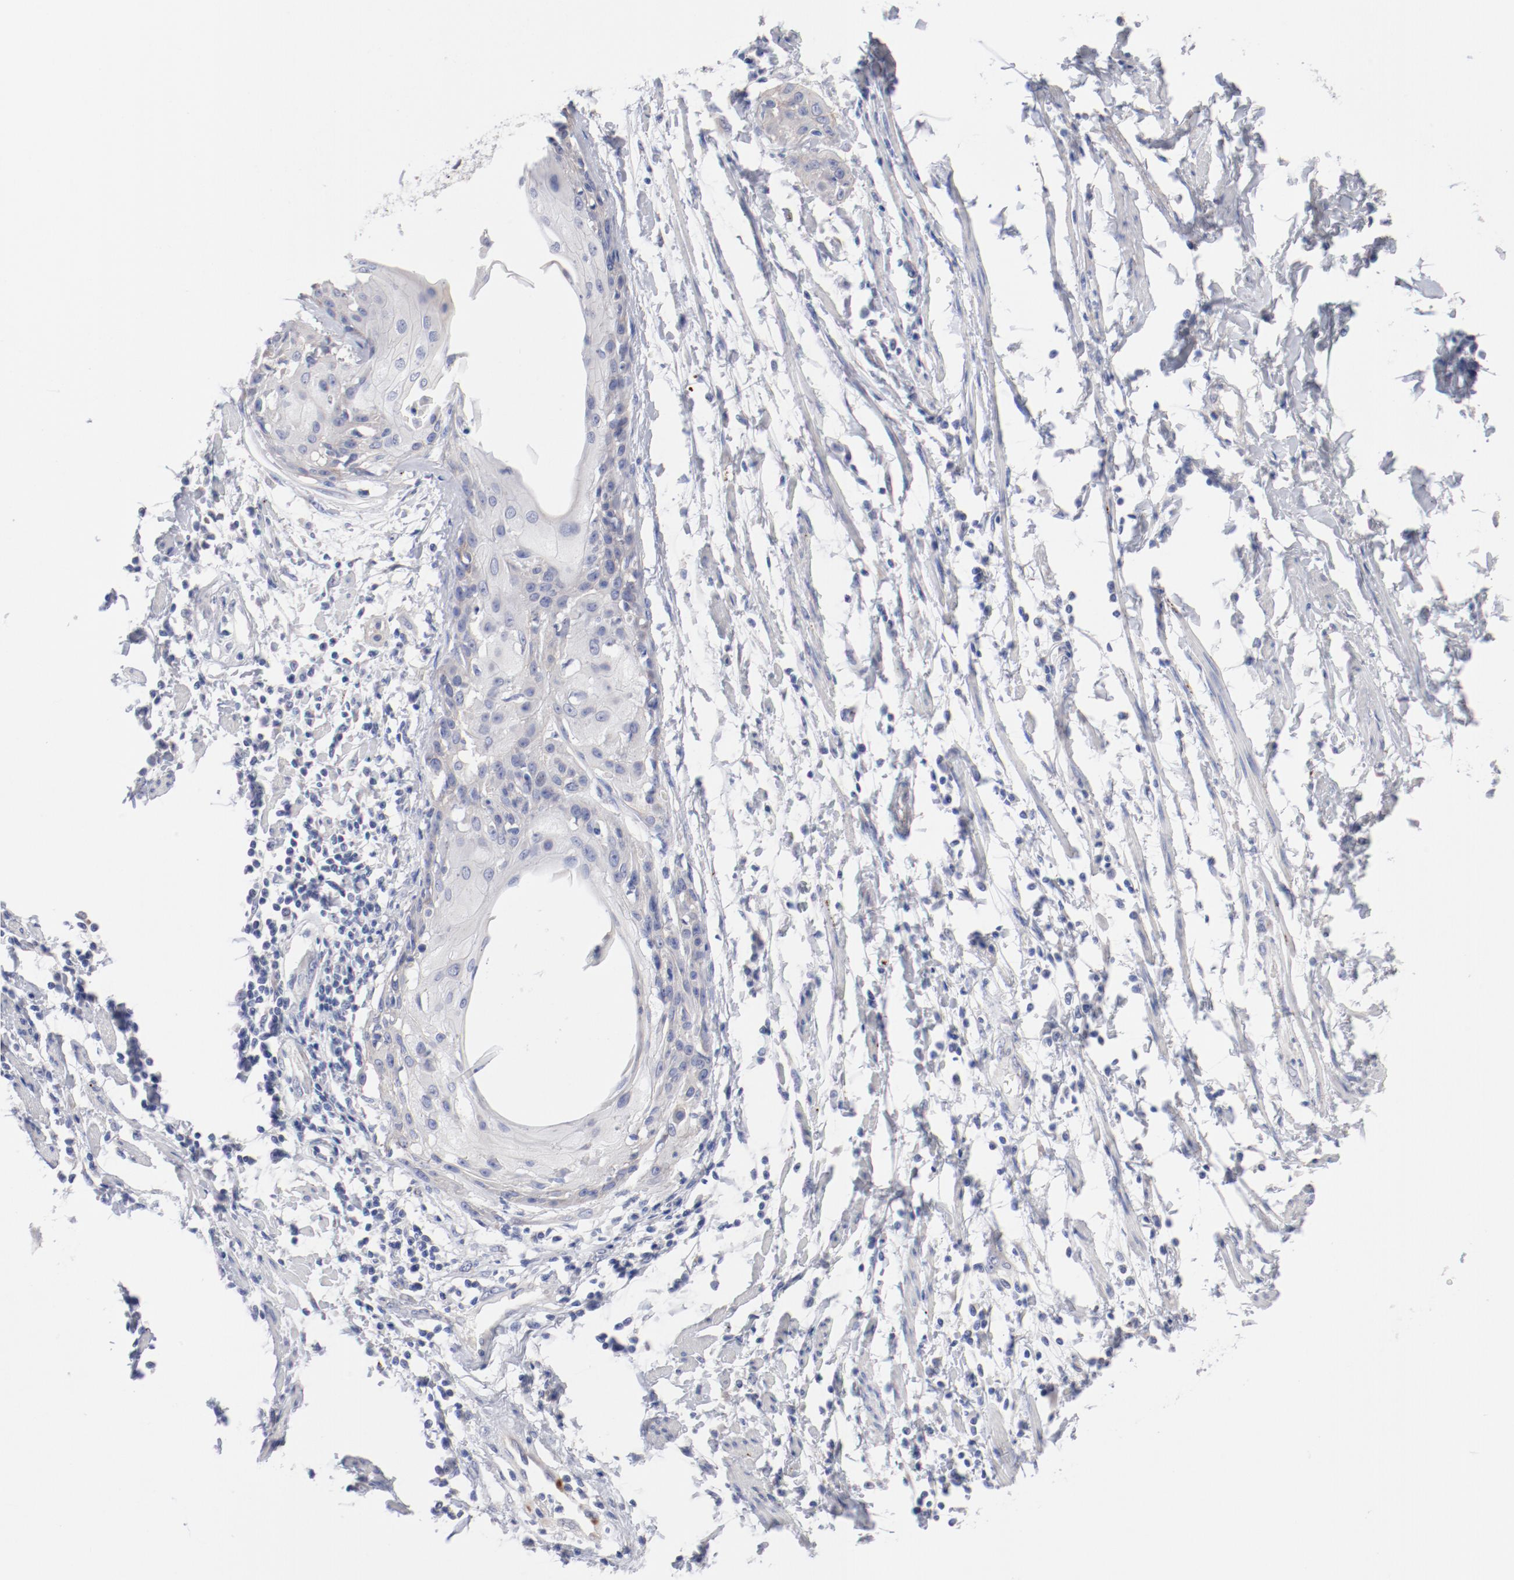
{"staining": {"intensity": "negative", "quantity": "none", "location": "none"}, "tissue": "cervical cancer", "cell_type": "Tumor cells", "image_type": "cancer", "snomed": [{"axis": "morphology", "description": "Squamous cell carcinoma, NOS"}, {"axis": "topography", "description": "Cervix"}], "caption": "High magnification brightfield microscopy of squamous cell carcinoma (cervical) stained with DAB (brown) and counterstained with hematoxylin (blue): tumor cells show no significant positivity. (DAB immunohistochemistry visualized using brightfield microscopy, high magnification).", "gene": "CPE", "patient": {"sex": "female", "age": 57}}